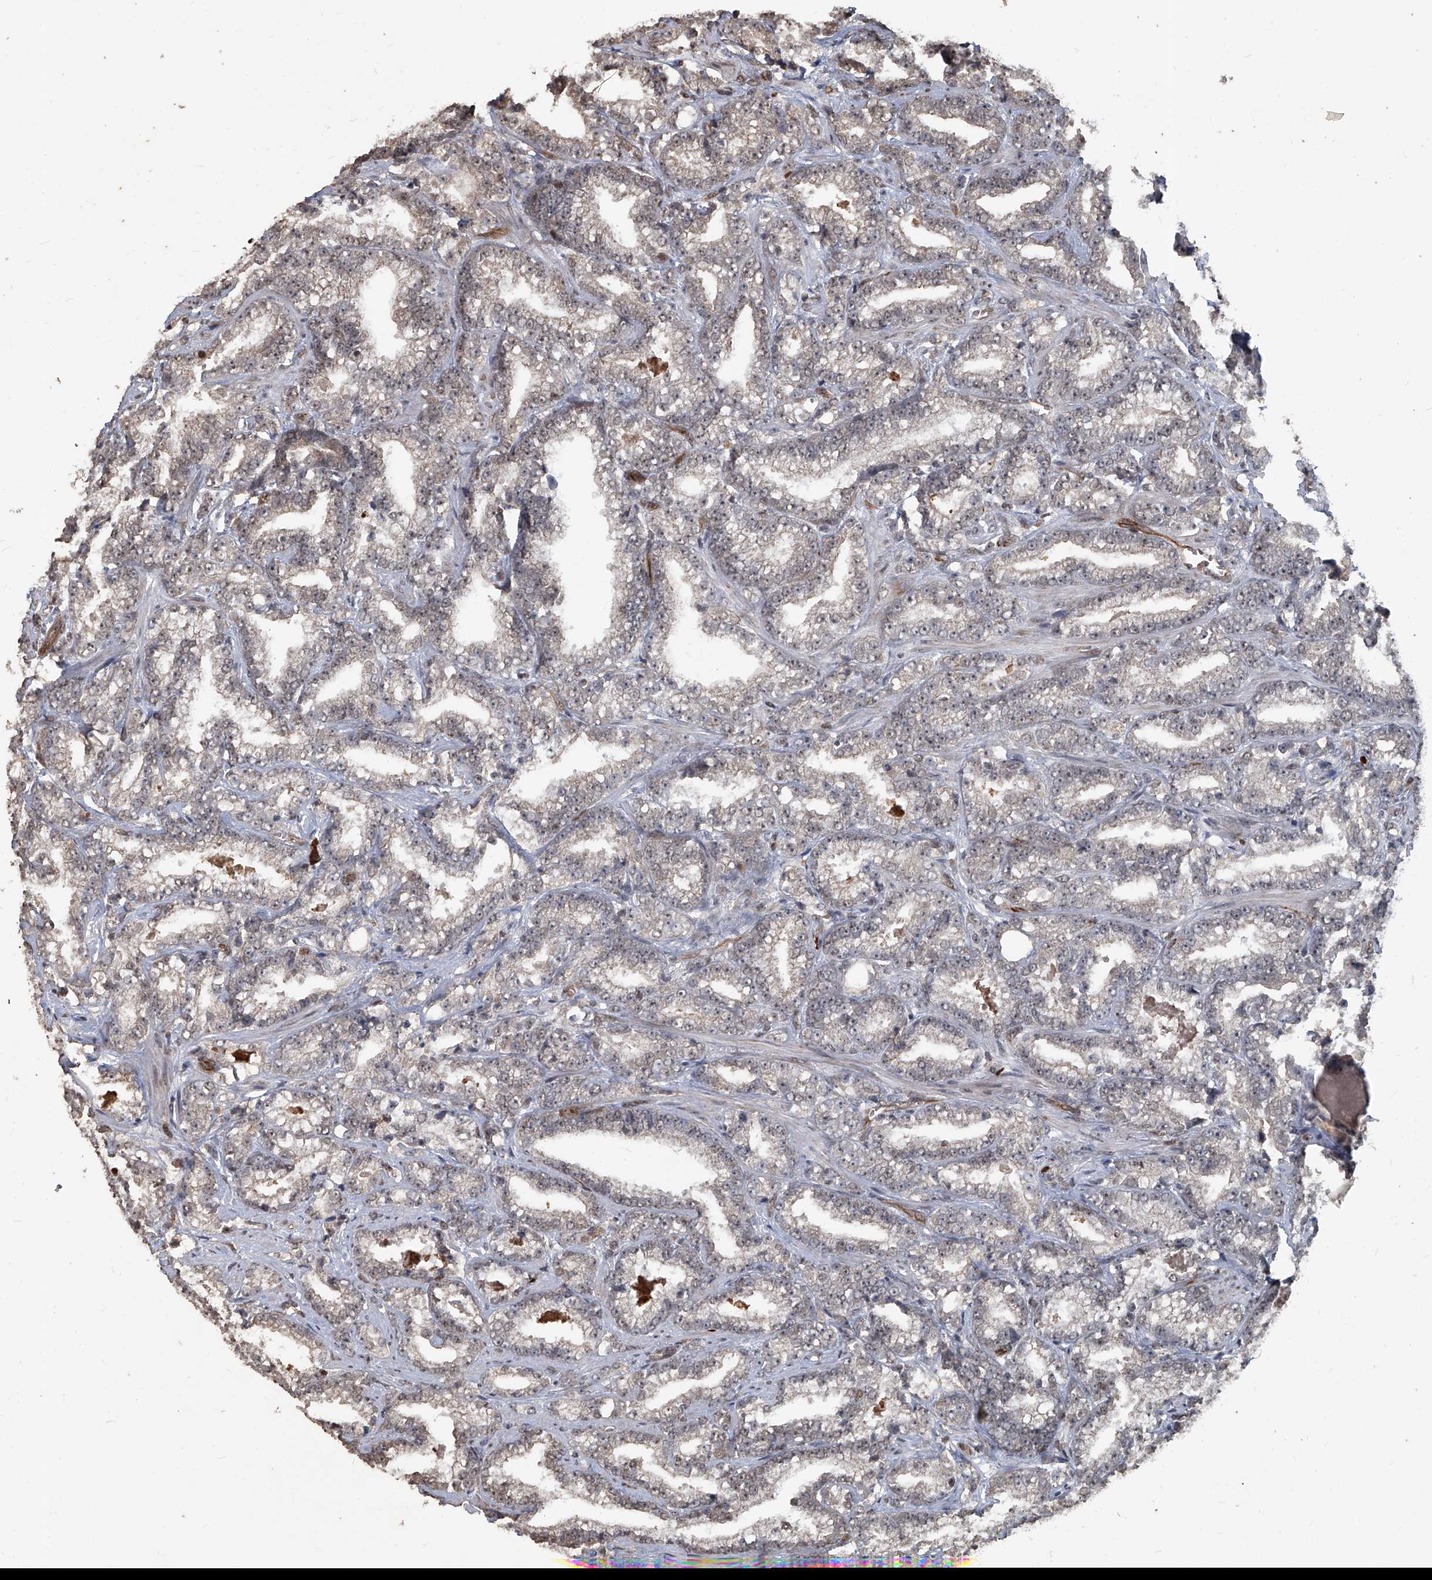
{"staining": {"intensity": "weak", "quantity": "<25%", "location": "cytoplasmic/membranous,nuclear"}, "tissue": "prostate cancer", "cell_type": "Tumor cells", "image_type": "cancer", "snomed": [{"axis": "morphology", "description": "Adenocarcinoma, High grade"}, {"axis": "topography", "description": "Prostate and seminal vesicle, NOS"}], "caption": "IHC micrograph of neoplastic tissue: prostate cancer stained with DAB reveals no significant protein positivity in tumor cells. (DAB immunohistochemistry (IHC), high magnification).", "gene": "GPR132", "patient": {"sex": "male", "age": 67}}